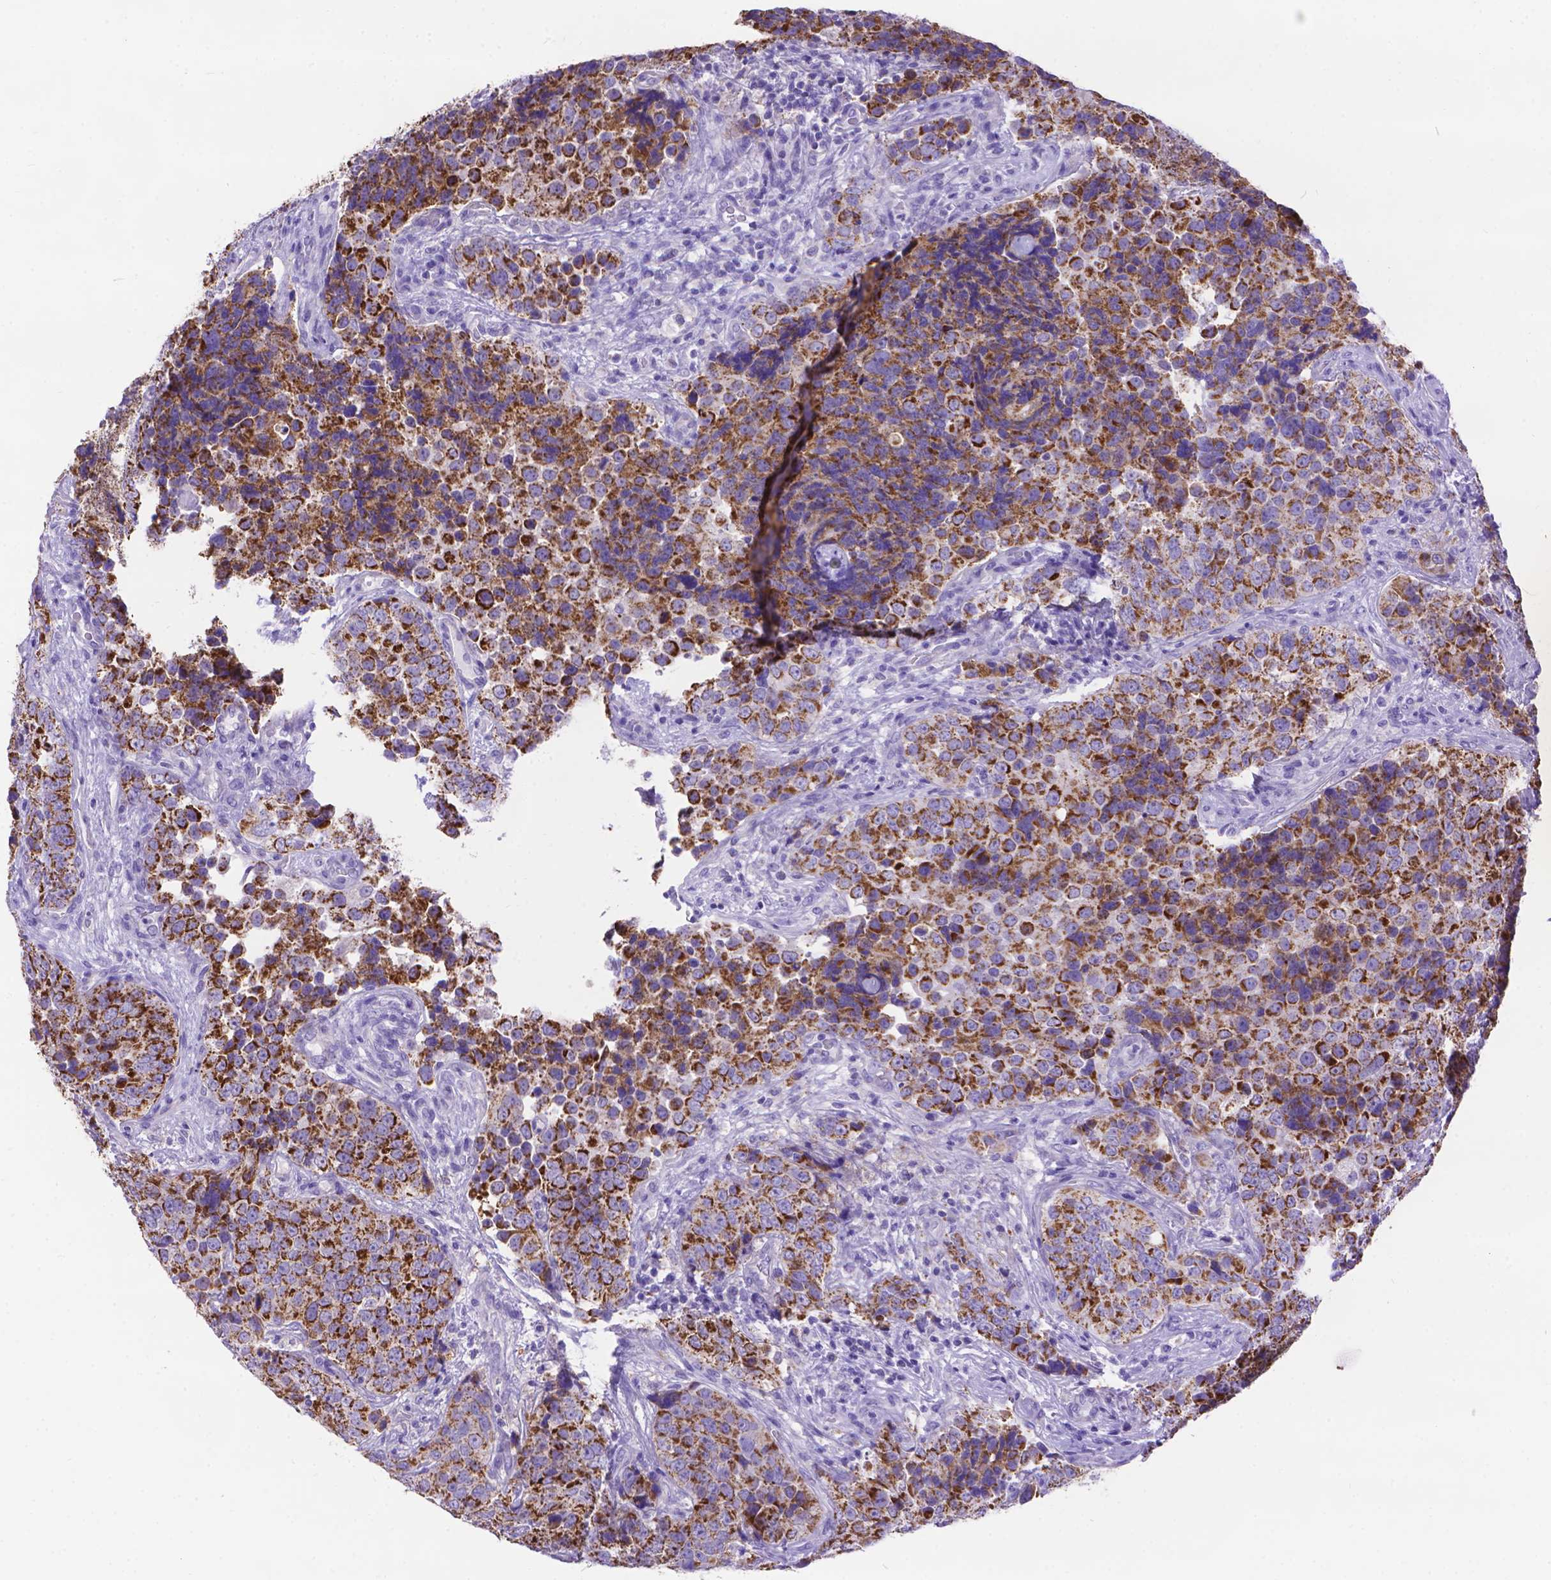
{"staining": {"intensity": "strong", "quantity": ">75%", "location": "cytoplasmic/membranous"}, "tissue": "urothelial cancer", "cell_type": "Tumor cells", "image_type": "cancer", "snomed": [{"axis": "morphology", "description": "Urothelial carcinoma, NOS"}, {"axis": "topography", "description": "Urinary bladder"}], "caption": "Transitional cell carcinoma tissue exhibits strong cytoplasmic/membranous expression in approximately >75% of tumor cells, visualized by immunohistochemistry. The staining was performed using DAB, with brown indicating positive protein expression. Nuclei are stained blue with hematoxylin.", "gene": "DHRS2", "patient": {"sex": "male", "age": 52}}